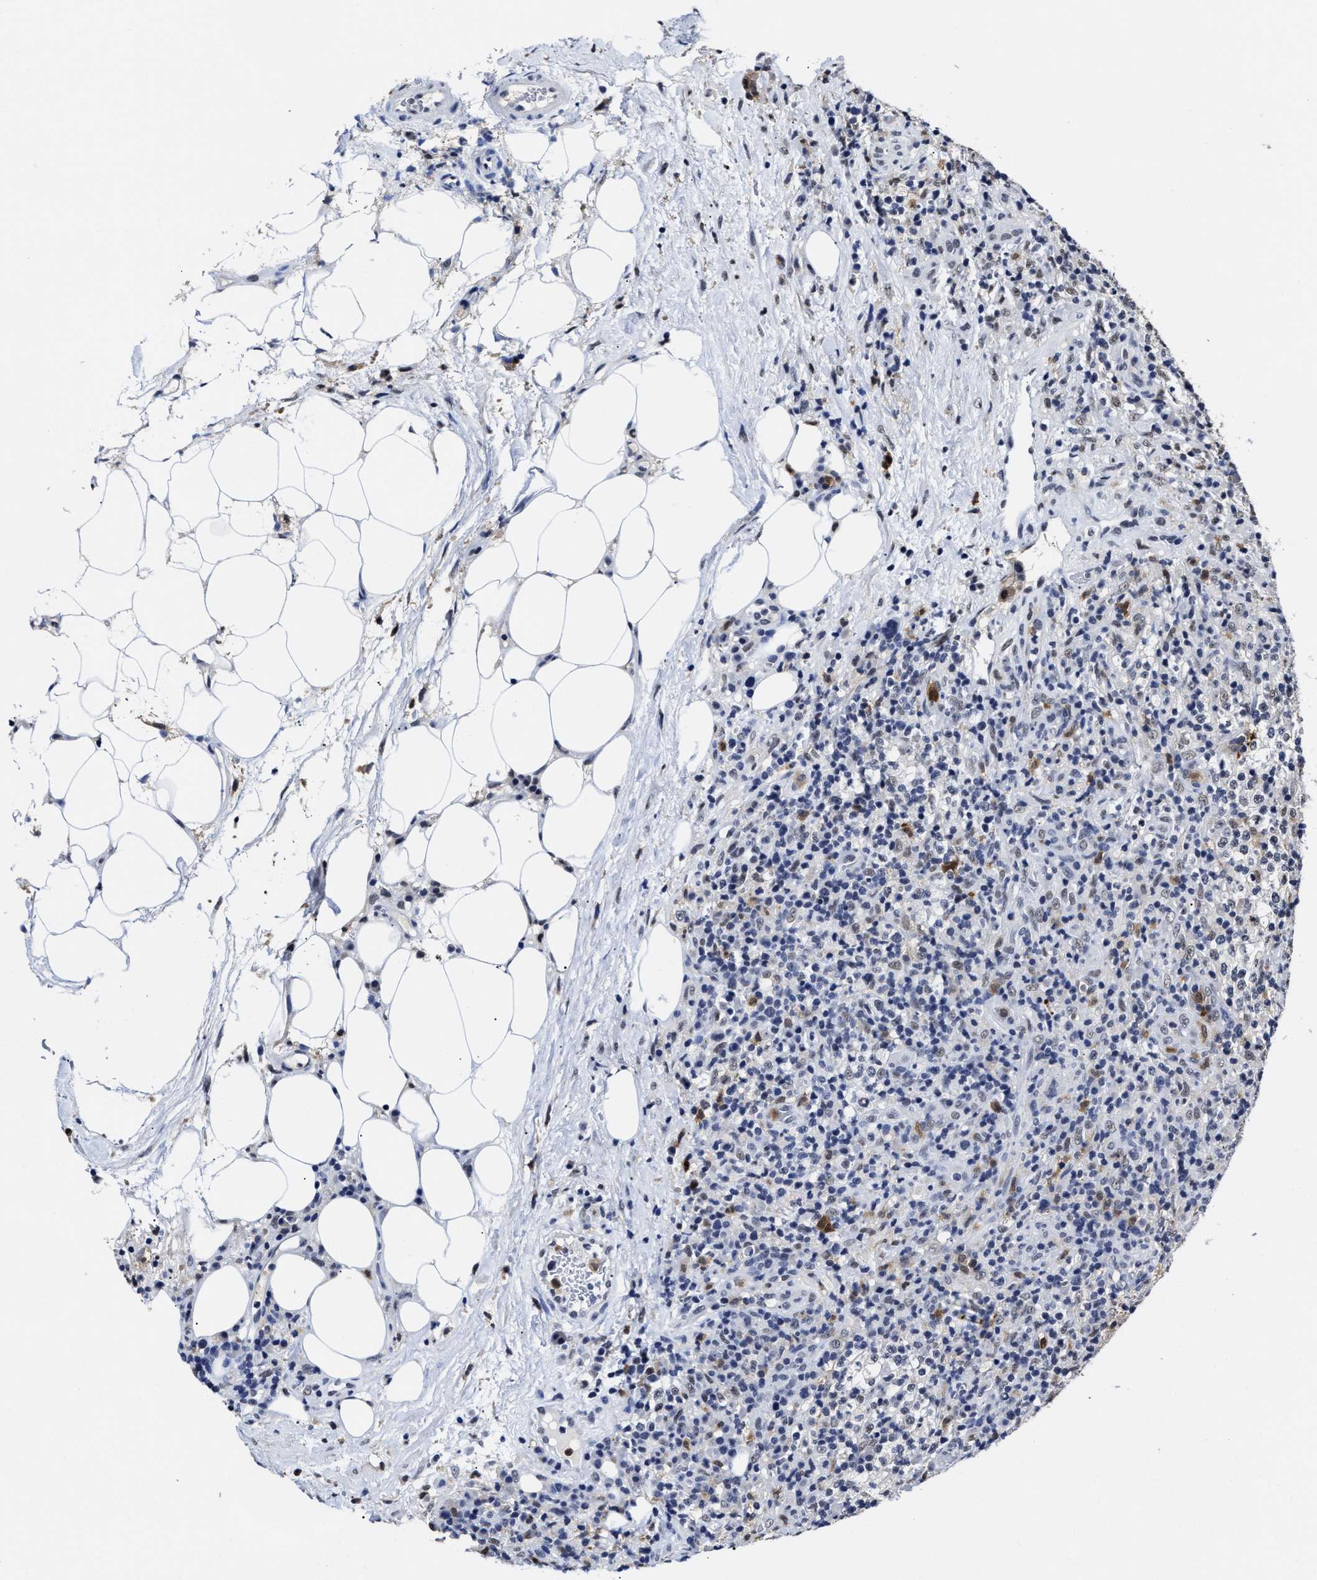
{"staining": {"intensity": "negative", "quantity": "none", "location": "none"}, "tissue": "lymphoma", "cell_type": "Tumor cells", "image_type": "cancer", "snomed": [{"axis": "morphology", "description": "Malignant lymphoma, non-Hodgkin's type, High grade"}, {"axis": "topography", "description": "Lymph node"}], "caption": "Tumor cells are negative for brown protein staining in high-grade malignant lymphoma, non-Hodgkin's type.", "gene": "PRPF4B", "patient": {"sex": "female", "age": 76}}